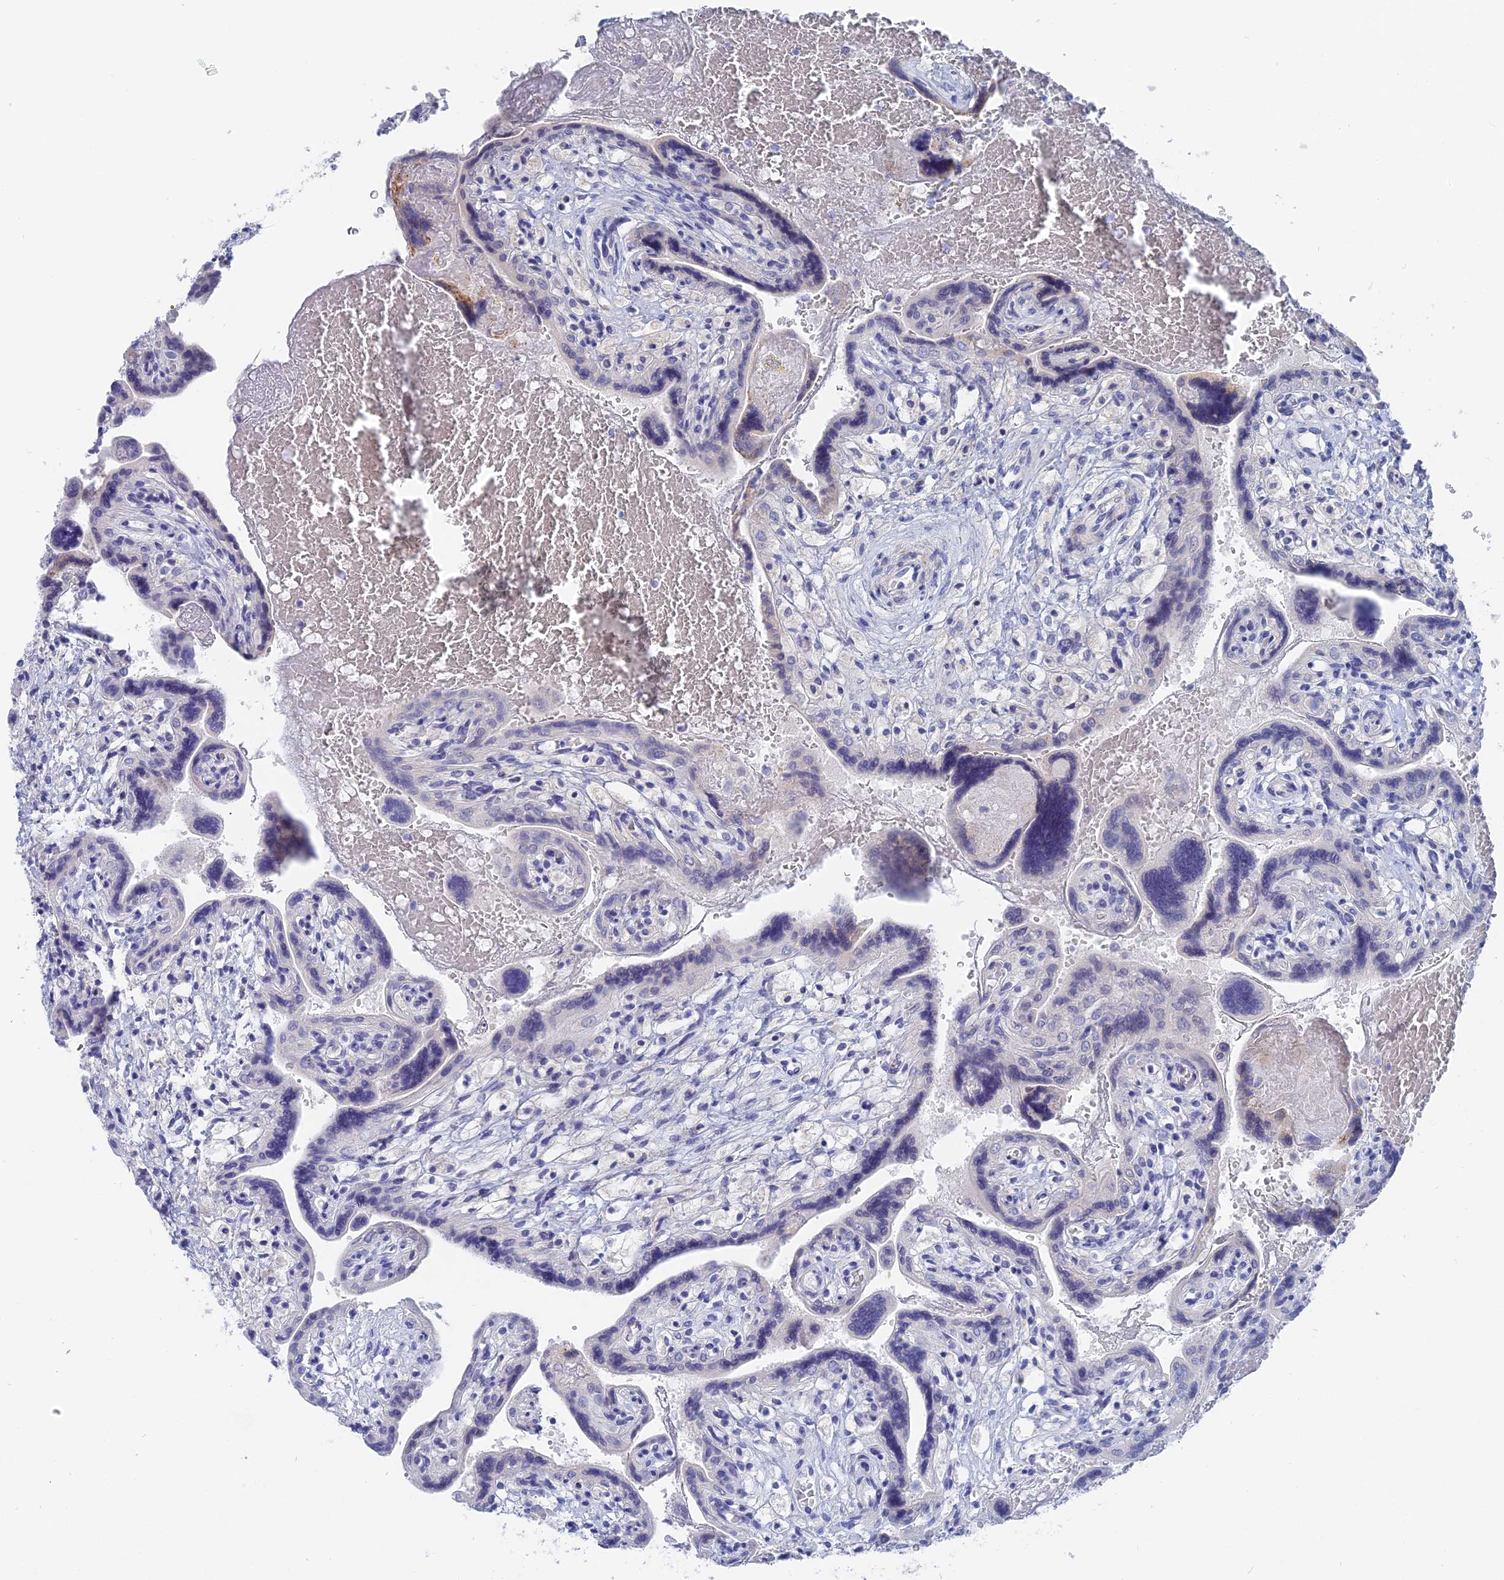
{"staining": {"intensity": "moderate", "quantity": "25%-75%", "location": "nuclear"}, "tissue": "placenta", "cell_type": "Trophoblastic cells", "image_type": "normal", "snomed": [{"axis": "morphology", "description": "Normal tissue, NOS"}, {"axis": "topography", "description": "Placenta"}], "caption": "Immunohistochemical staining of benign human placenta reveals medium levels of moderate nuclear expression in approximately 25%-75% of trophoblastic cells.", "gene": "BRD2", "patient": {"sex": "female", "age": 37}}